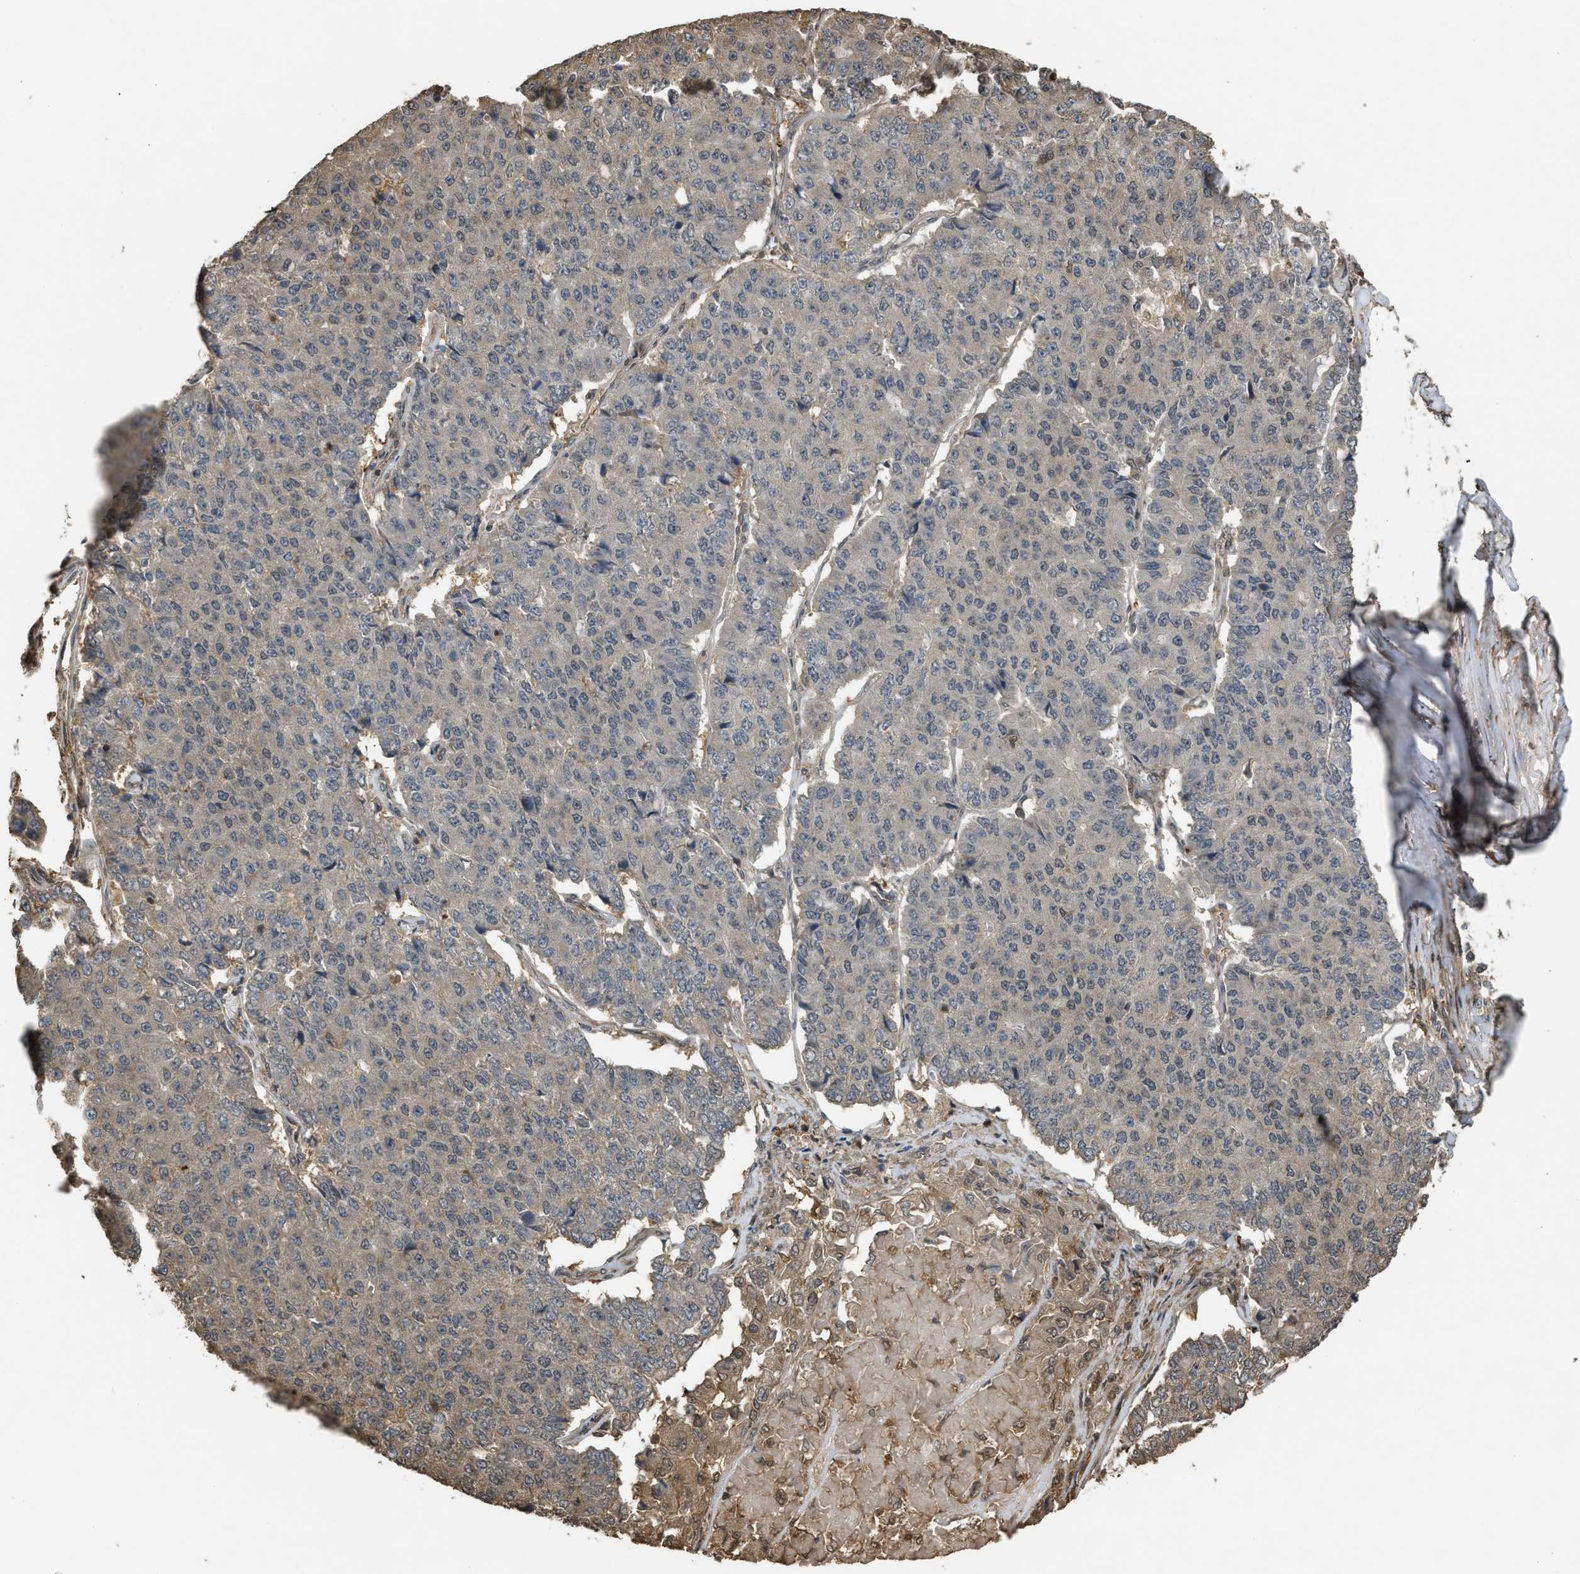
{"staining": {"intensity": "weak", "quantity": "<25%", "location": "cytoplasmic/membranous"}, "tissue": "pancreatic cancer", "cell_type": "Tumor cells", "image_type": "cancer", "snomed": [{"axis": "morphology", "description": "Adenocarcinoma, NOS"}, {"axis": "topography", "description": "Pancreas"}], "caption": "IHC histopathology image of pancreatic cancer (adenocarcinoma) stained for a protein (brown), which demonstrates no positivity in tumor cells.", "gene": "ARHGDIA", "patient": {"sex": "male", "age": 50}}